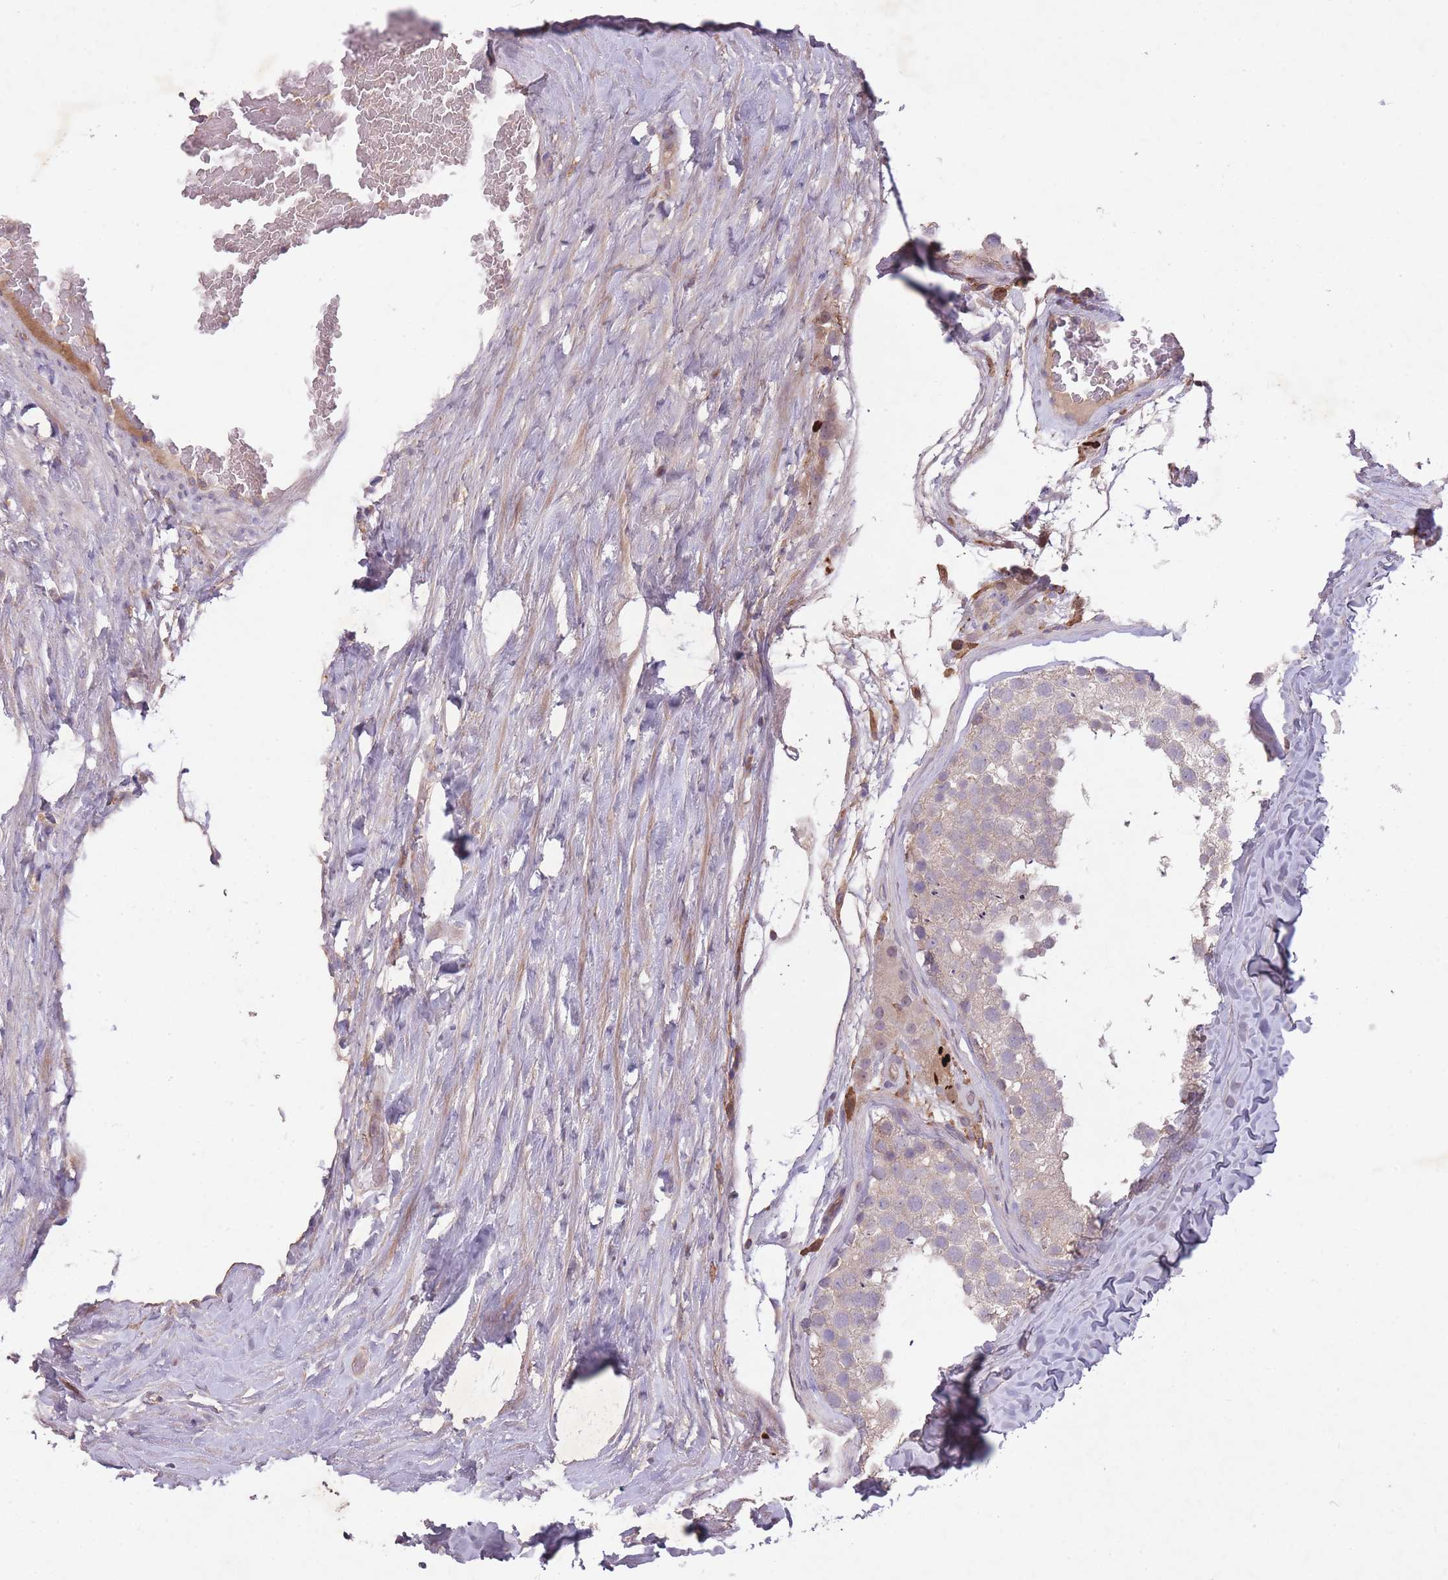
{"staining": {"intensity": "weak", "quantity": "<25%", "location": "cytoplasmic/membranous"}, "tissue": "testis", "cell_type": "Cells in seminiferous ducts", "image_type": "normal", "snomed": [{"axis": "morphology", "description": "Normal tissue, NOS"}, {"axis": "topography", "description": "Testis"}], "caption": "A high-resolution micrograph shows immunohistochemistry (IHC) staining of unremarkable testis, which exhibits no significant expression in cells in seminiferous ducts.", "gene": "OR2V1", "patient": {"sex": "male", "age": 26}}